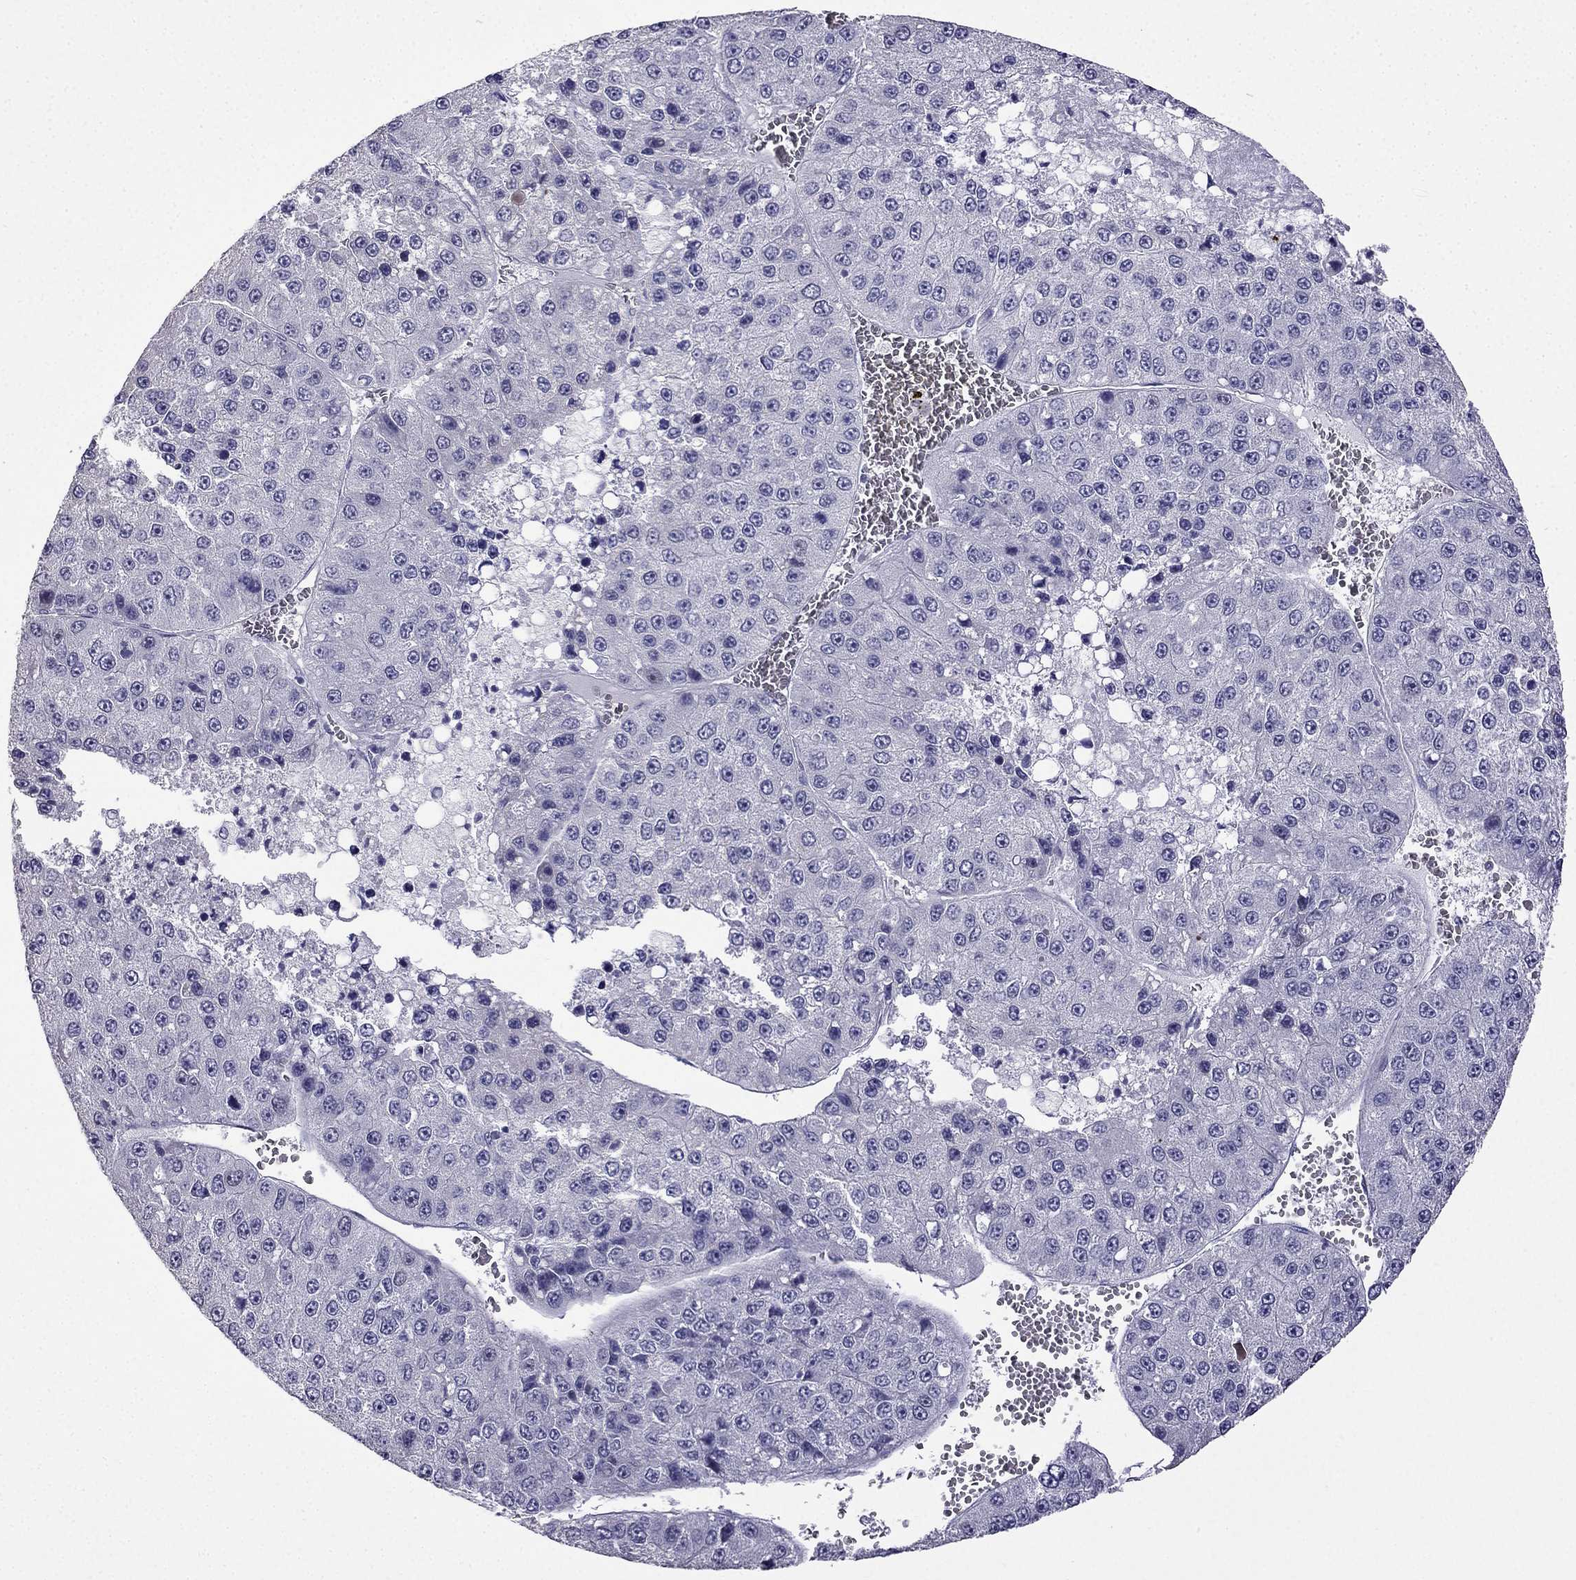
{"staining": {"intensity": "negative", "quantity": "none", "location": "none"}, "tissue": "liver cancer", "cell_type": "Tumor cells", "image_type": "cancer", "snomed": [{"axis": "morphology", "description": "Carcinoma, Hepatocellular, NOS"}, {"axis": "topography", "description": "Liver"}], "caption": "An immunohistochemistry image of liver cancer (hepatocellular carcinoma) is shown. There is no staining in tumor cells of liver cancer (hepatocellular carcinoma). The staining was performed using DAB (3,3'-diaminobenzidine) to visualize the protein expression in brown, while the nuclei were stained in blue with hematoxylin (Magnification: 20x).", "gene": "UHRF1", "patient": {"sex": "female", "age": 73}}